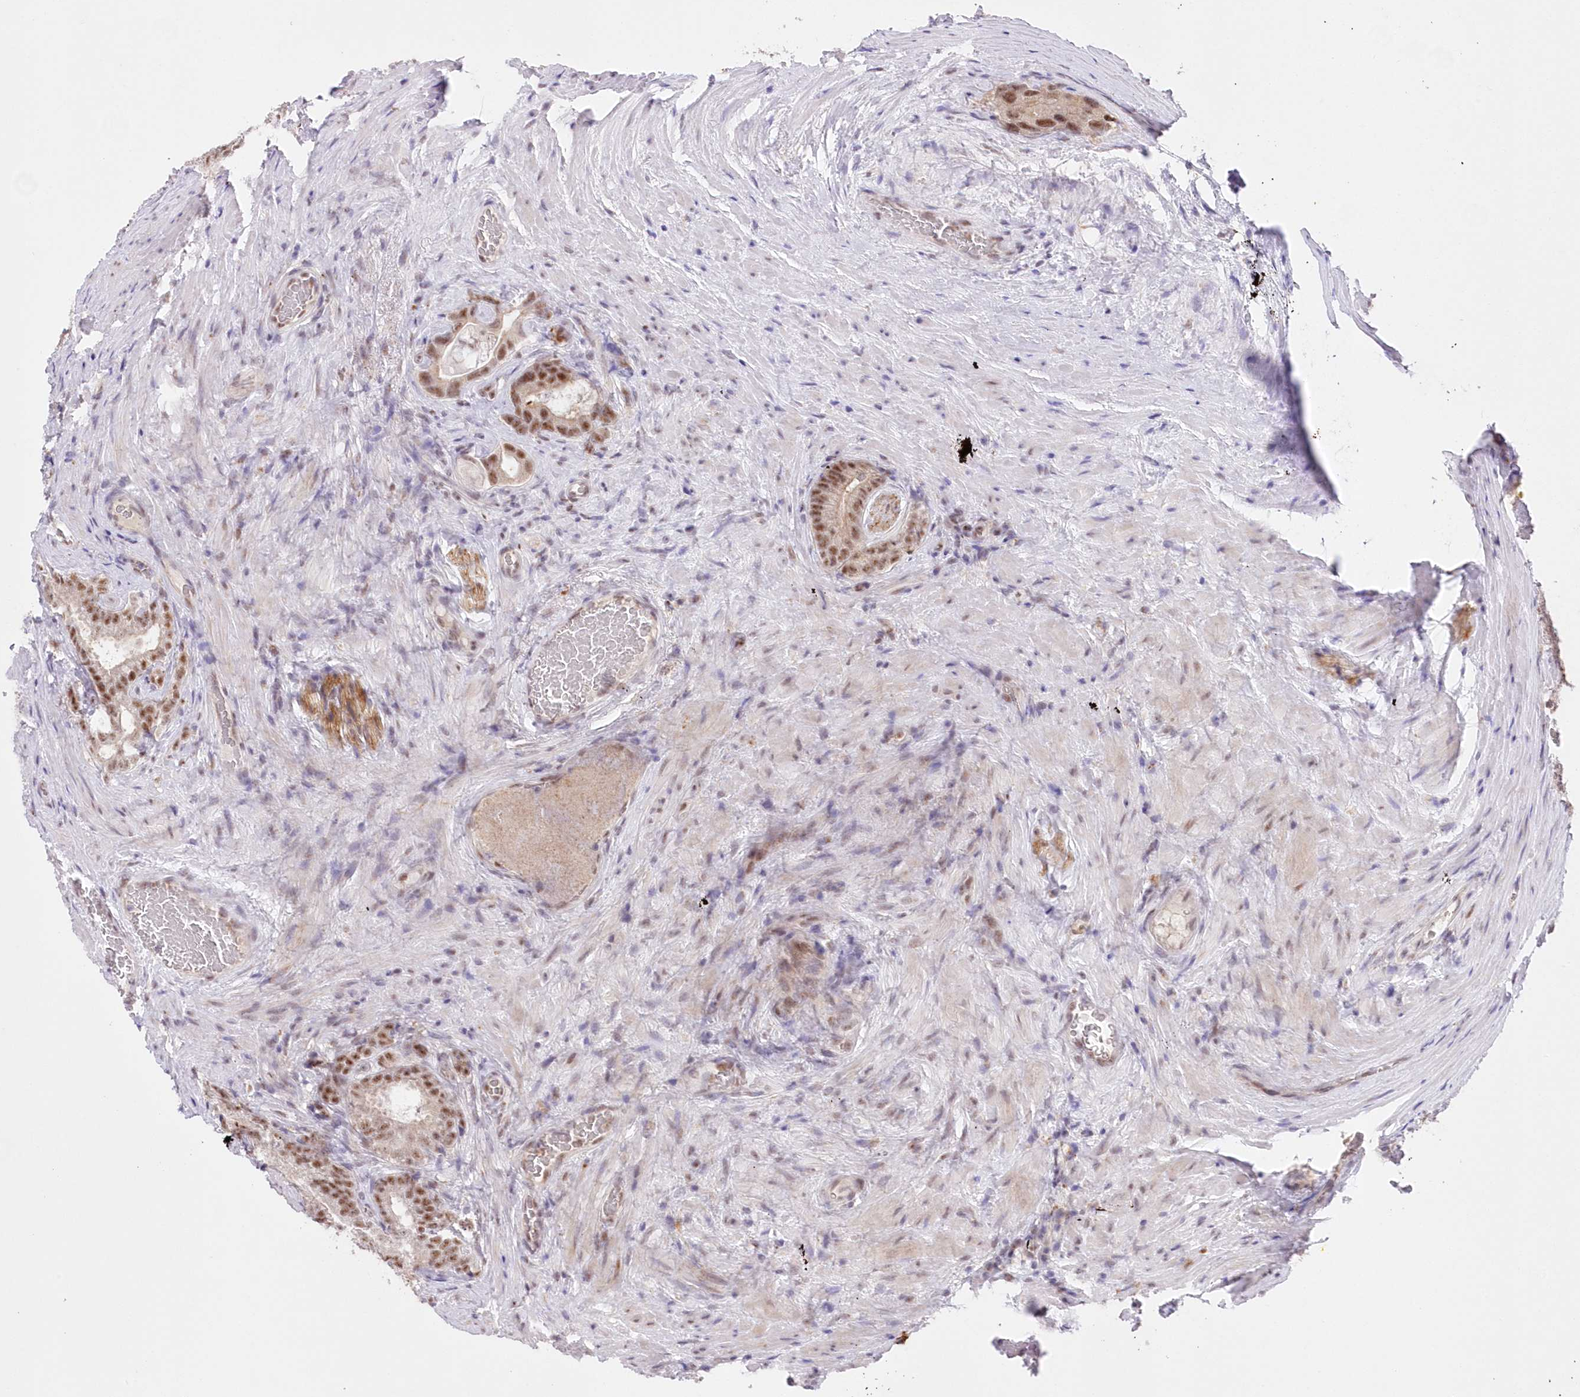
{"staining": {"intensity": "moderate", "quantity": ">75%", "location": "nuclear"}, "tissue": "prostate cancer", "cell_type": "Tumor cells", "image_type": "cancer", "snomed": [{"axis": "morphology", "description": "Adenocarcinoma, Low grade"}, {"axis": "topography", "description": "Prostate"}], "caption": "Tumor cells exhibit medium levels of moderate nuclear expression in about >75% of cells in human prostate cancer.", "gene": "RBM27", "patient": {"sex": "male", "age": 71}}